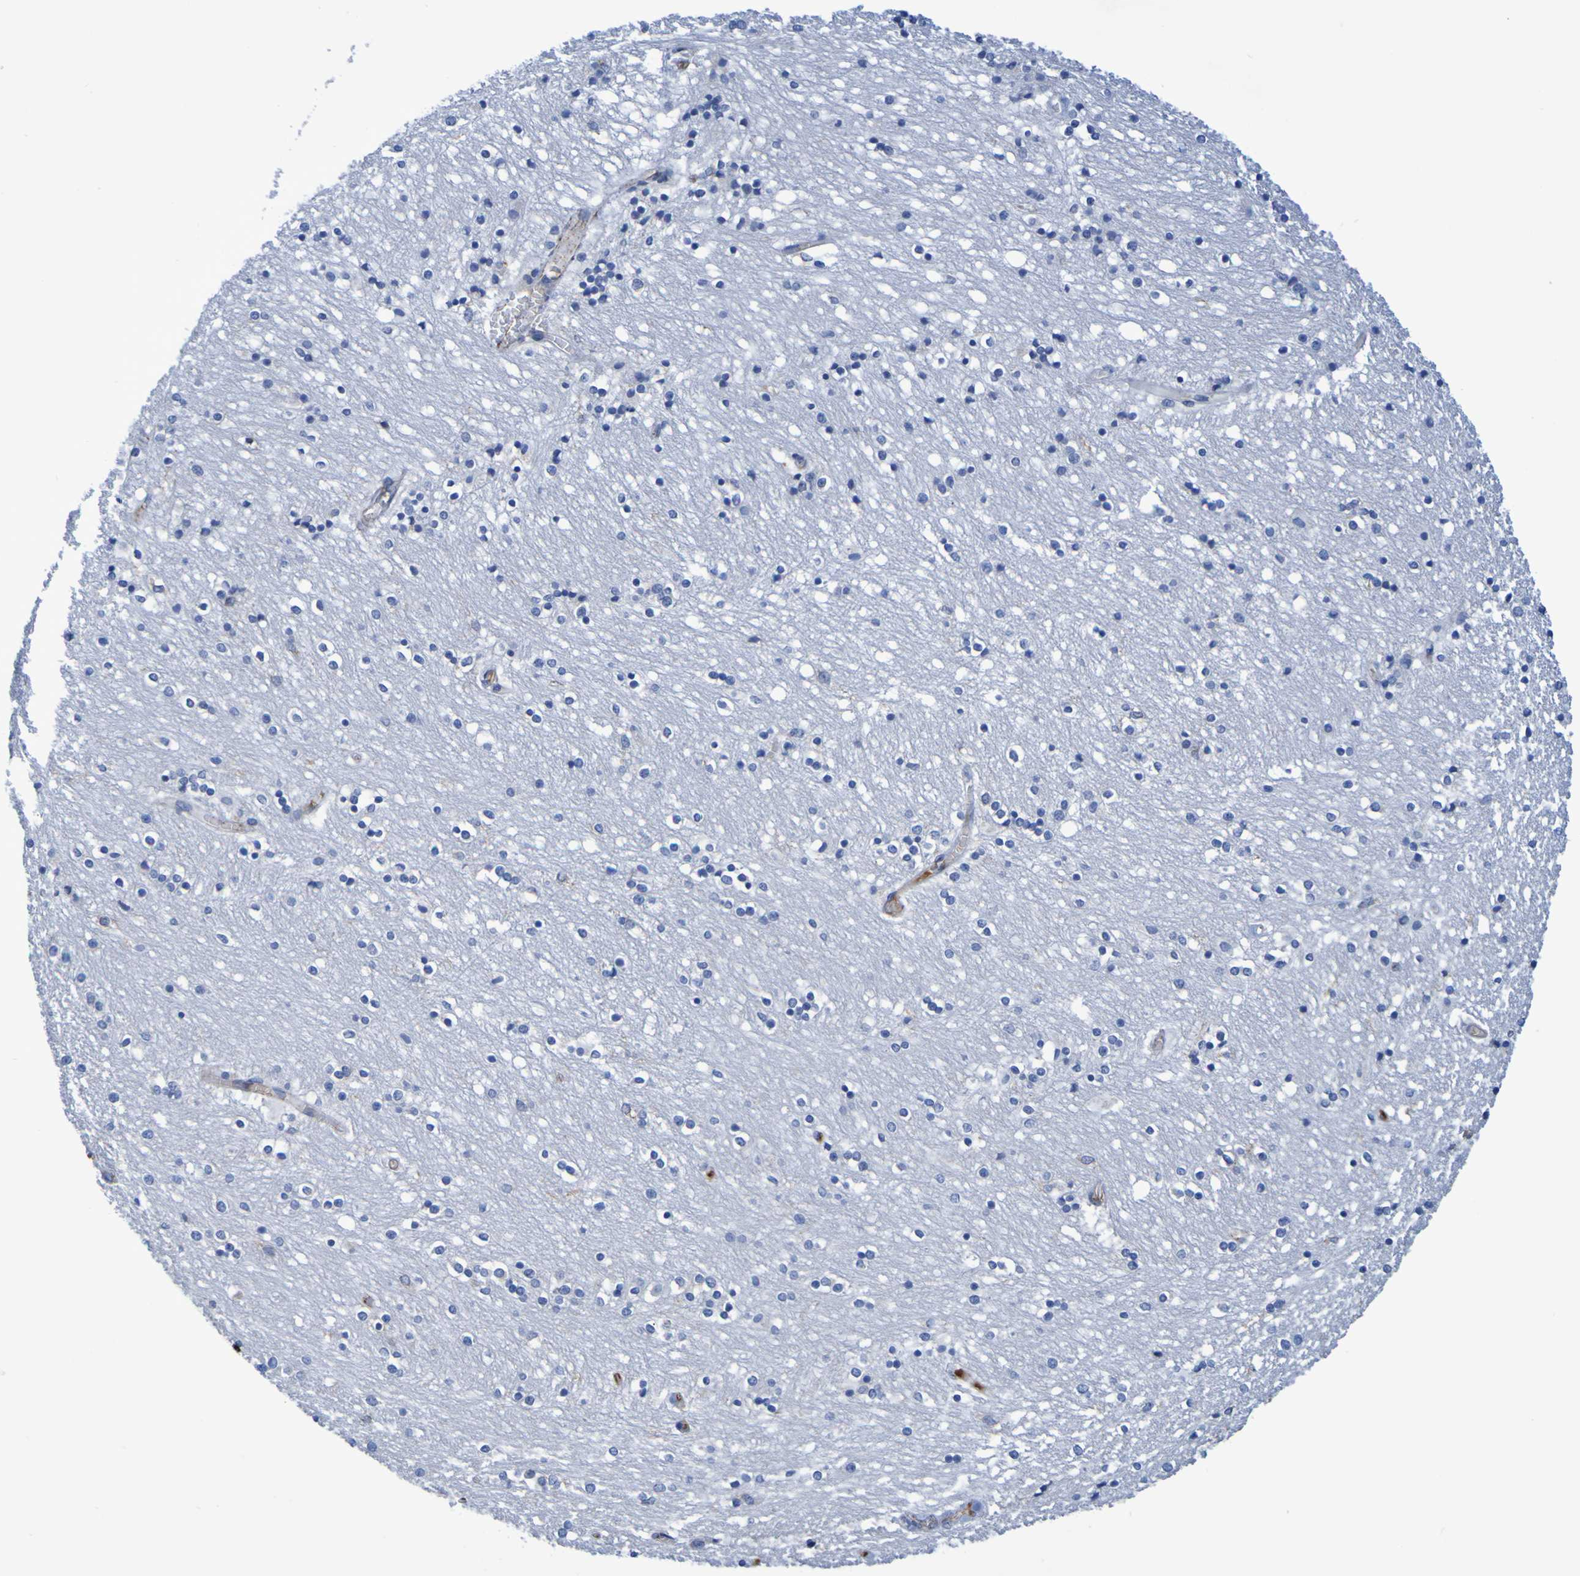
{"staining": {"intensity": "negative", "quantity": "none", "location": "none"}, "tissue": "caudate", "cell_type": "Glial cells", "image_type": "normal", "snomed": [{"axis": "morphology", "description": "Normal tissue, NOS"}, {"axis": "topography", "description": "Lateral ventricle wall"}], "caption": "Human caudate stained for a protein using immunohistochemistry displays no expression in glial cells.", "gene": "GAB3", "patient": {"sex": "female", "age": 54}}